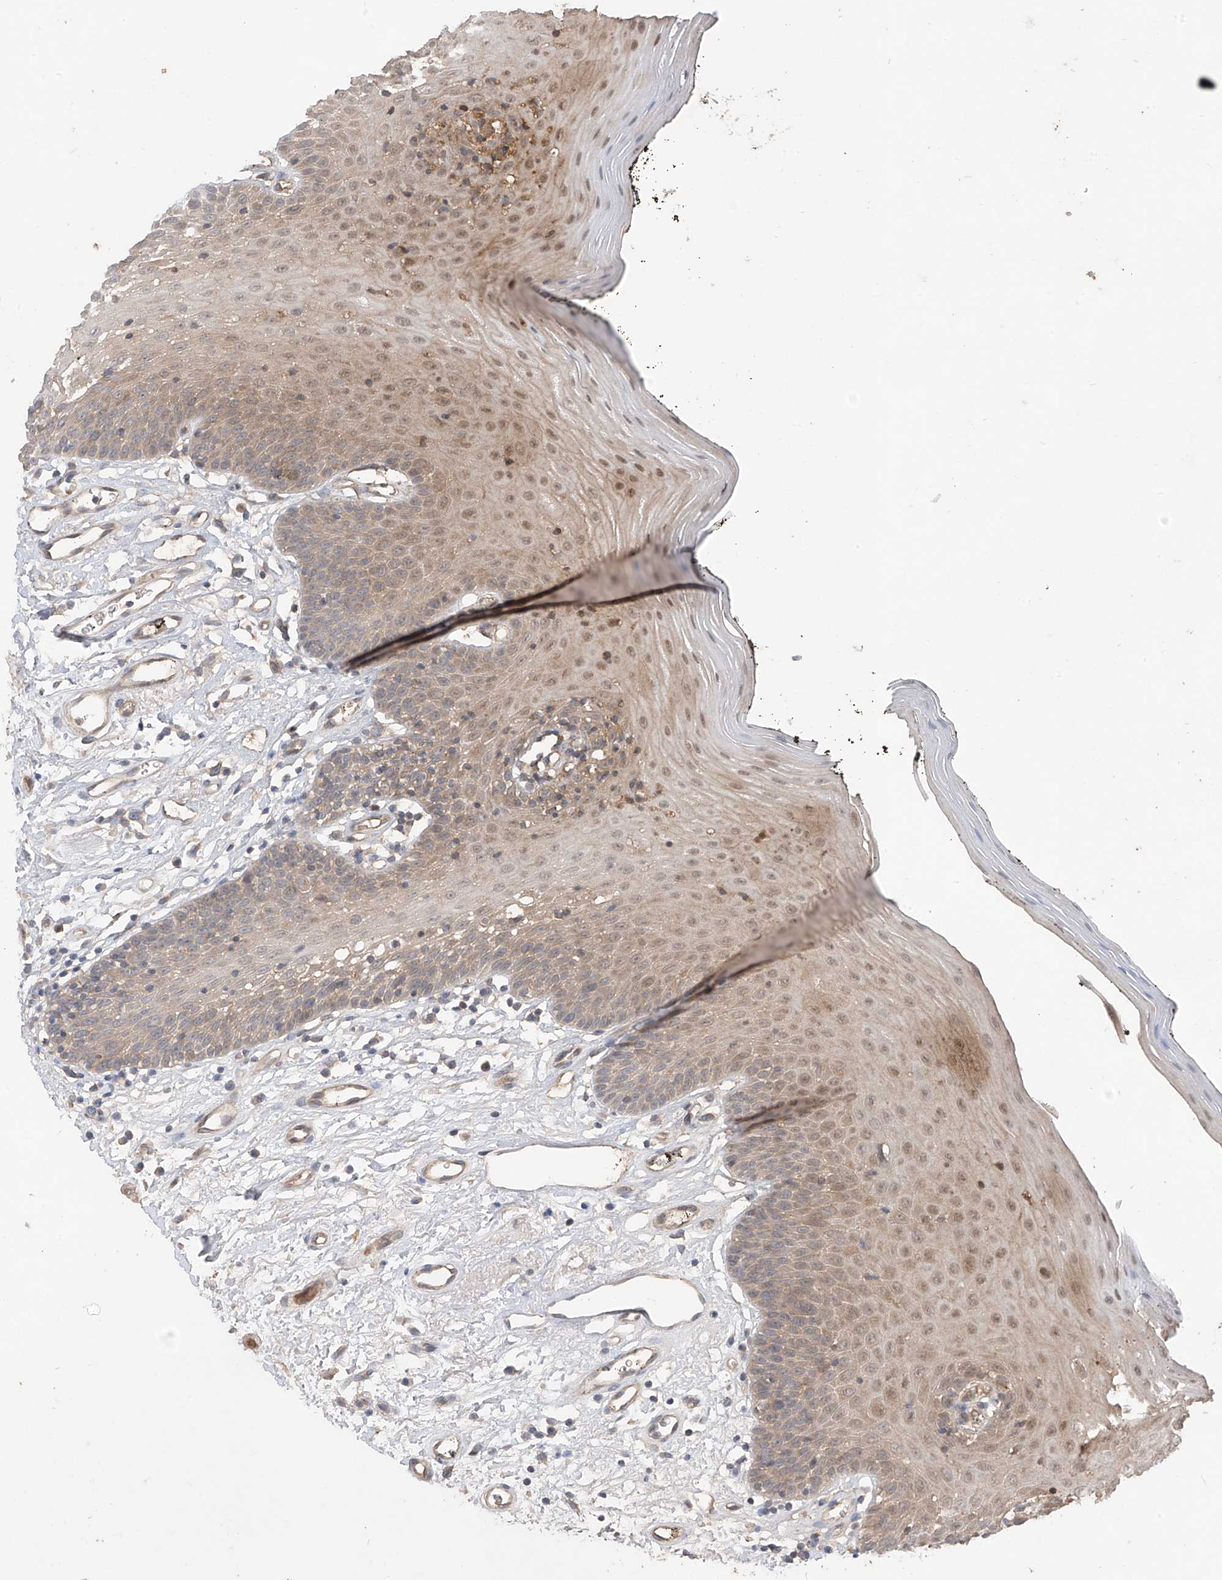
{"staining": {"intensity": "weak", "quantity": "25%-75%", "location": "cytoplasmic/membranous,nuclear"}, "tissue": "oral mucosa", "cell_type": "Squamous epithelial cells", "image_type": "normal", "snomed": [{"axis": "morphology", "description": "Normal tissue, NOS"}, {"axis": "topography", "description": "Oral tissue"}], "caption": "Normal oral mucosa shows weak cytoplasmic/membranous,nuclear positivity in about 25%-75% of squamous epithelial cells, visualized by immunohistochemistry. Immunohistochemistry (ihc) stains the protein of interest in brown and the nuclei are stained blue.", "gene": "CACNA2D4", "patient": {"sex": "male", "age": 74}}